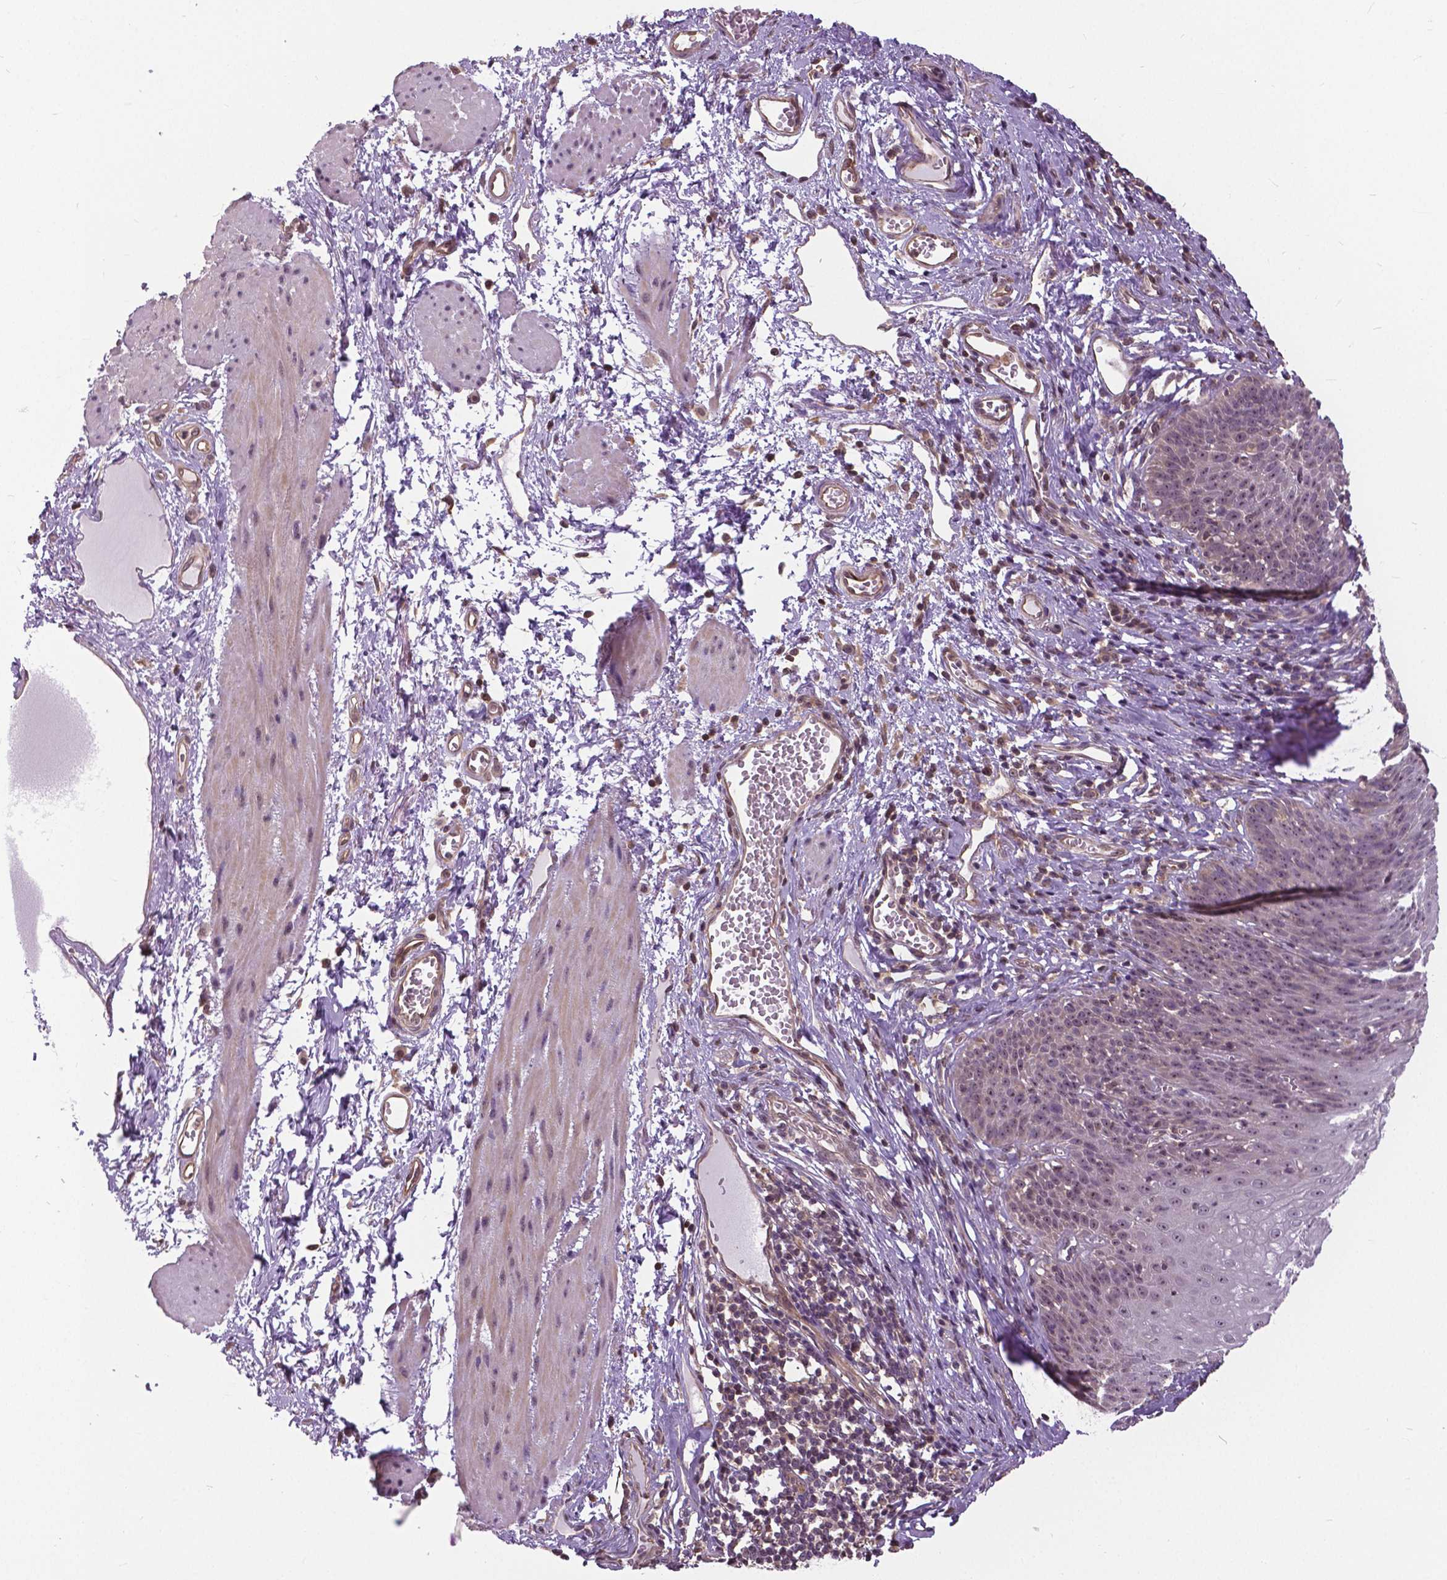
{"staining": {"intensity": "negative", "quantity": "none", "location": "none"}, "tissue": "esophagus", "cell_type": "Squamous epithelial cells", "image_type": "normal", "snomed": [{"axis": "morphology", "description": "Normal tissue, NOS"}, {"axis": "topography", "description": "Esophagus"}], "caption": "Immunohistochemistry of normal human esophagus displays no positivity in squamous epithelial cells.", "gene": "ANXA13", "patient": {"sex": "male", "age": 72}}